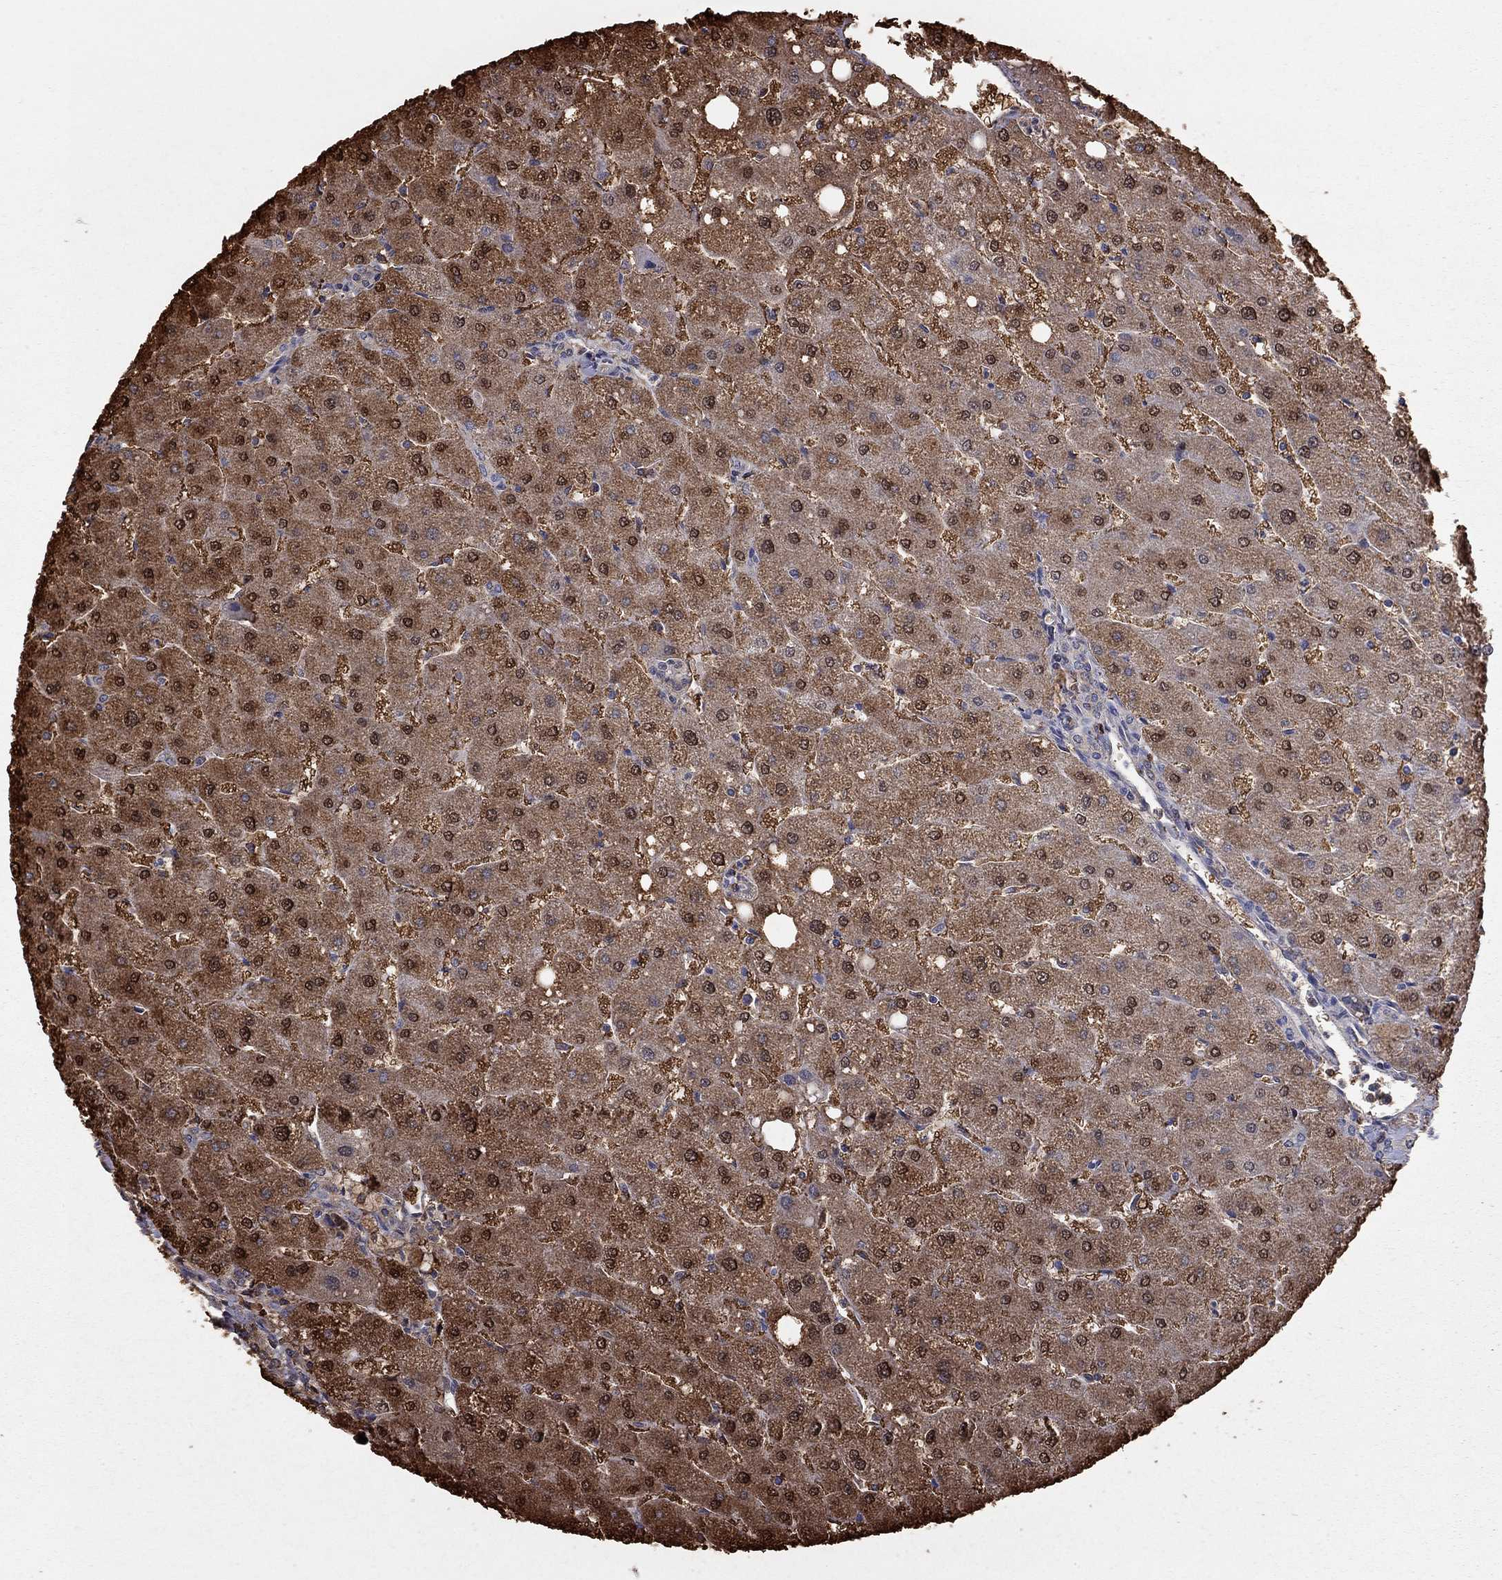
{"staining": {"intensity": "negative", "quantity": "none", "location": "none"}, "tissue": "liver", "cell_type": "Cholangiocytes", "image_type": "normal", "snomed": [{"axis": "morphology", "description": "Normal tissue, NOS"}, {"axis": "topography", "description": "Liver"}], "caption": "Protein analysis of unremarkable liver shows no significant positivity in cholangiocytes. Brightfield microscopy of IHC stained with DAB (brown) and hematoxylin (blue), captured at high magnification.", "gene": "HDAC3", "patient": {"sex": "male", "age": 67}}